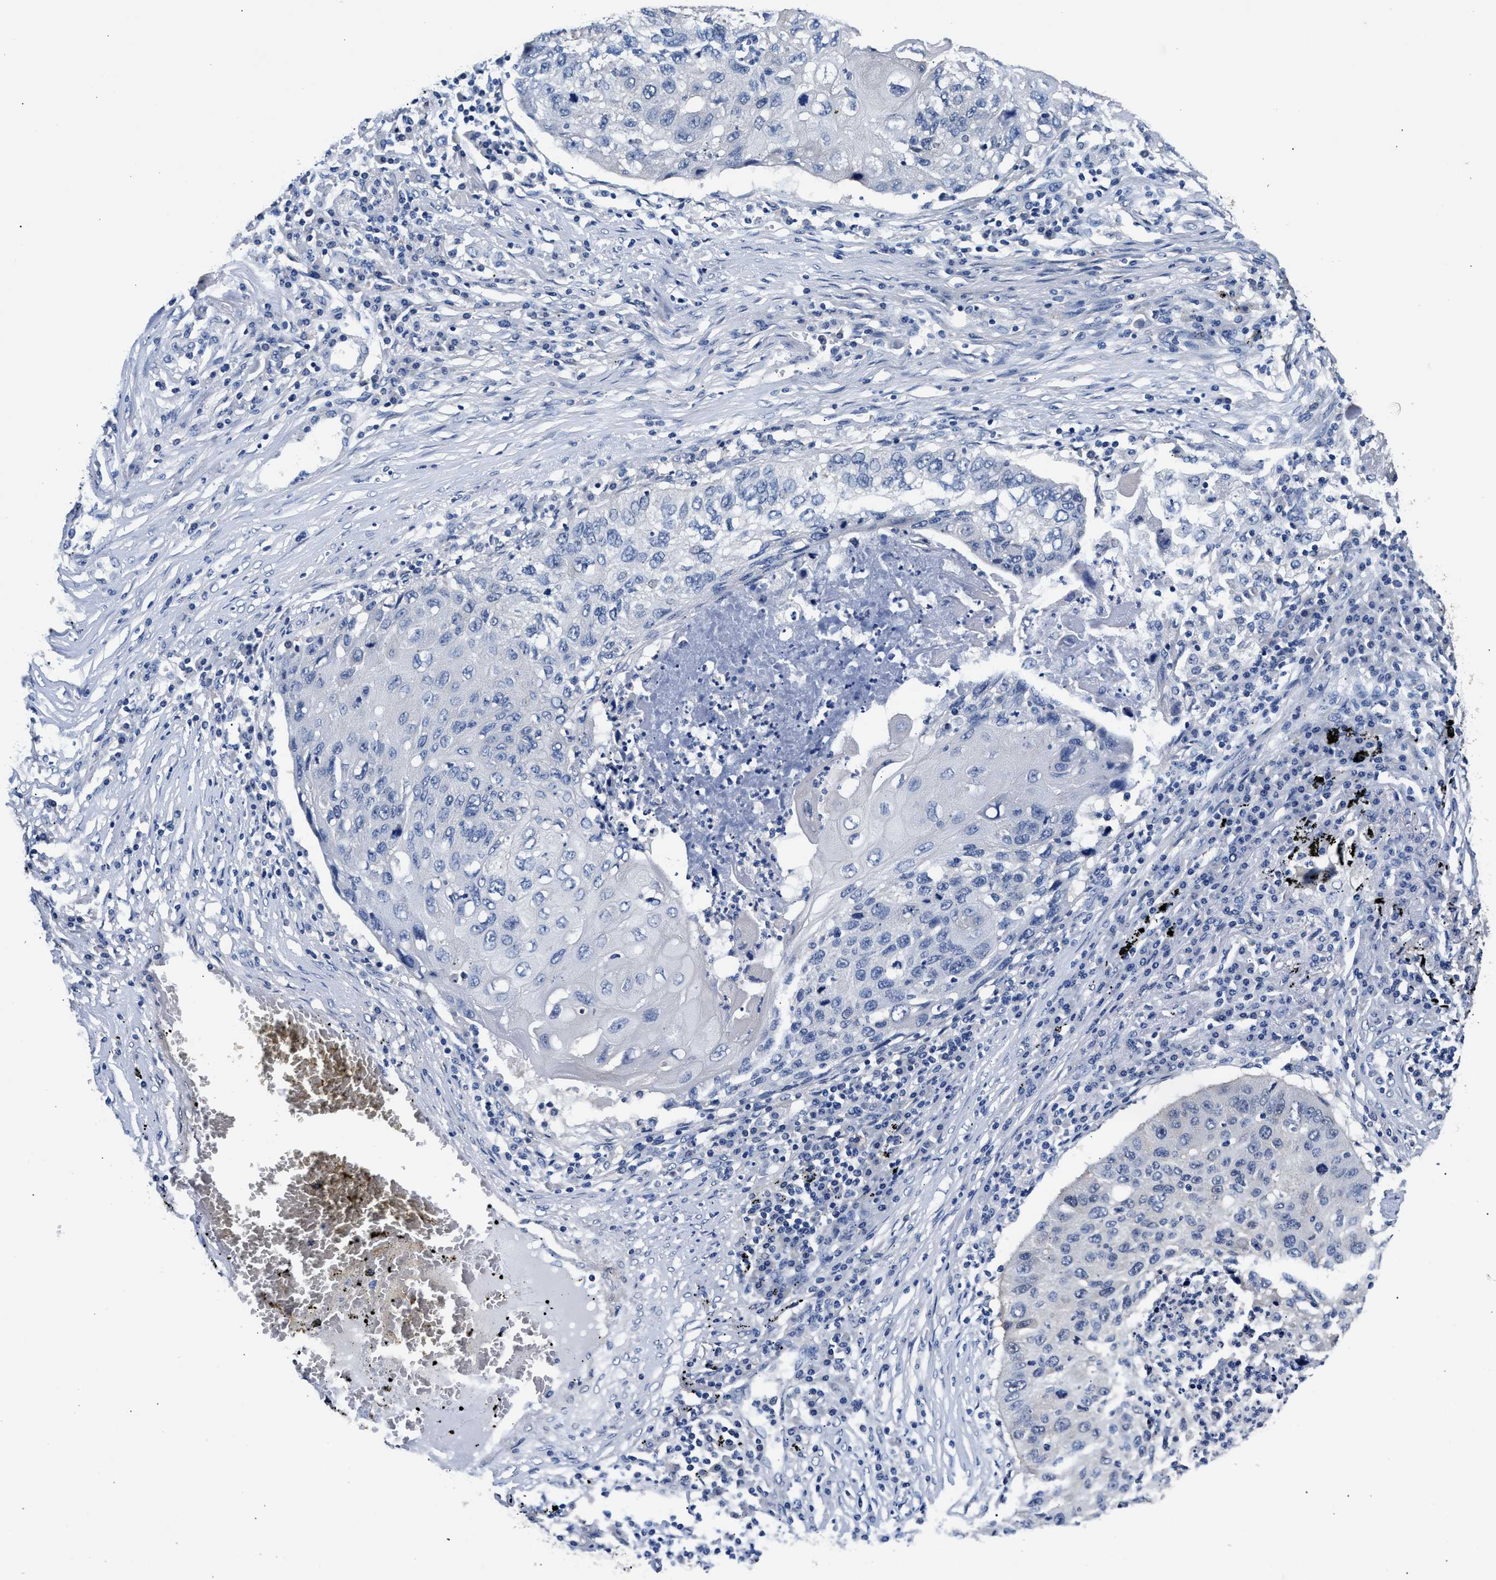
{"staining": {"intensity": "negative", "quantity": "none", "location": "none"}, "tissue": "lung cancer", "cell_type": "Tumor cells", "image_type": "cancer", "snomed": [{"axis": "morphology", "description": "Squamous cell carcinoma, NOS"}, {"axis": "topography", "description": "Lung"}], "caption": "This is an immunohistochemistry (IHC) photomicrograph of human lung cancer. There is no expression in tumor cells.", "gene": "GSTM1", "patient": {"sex": "female", "age": 63}}